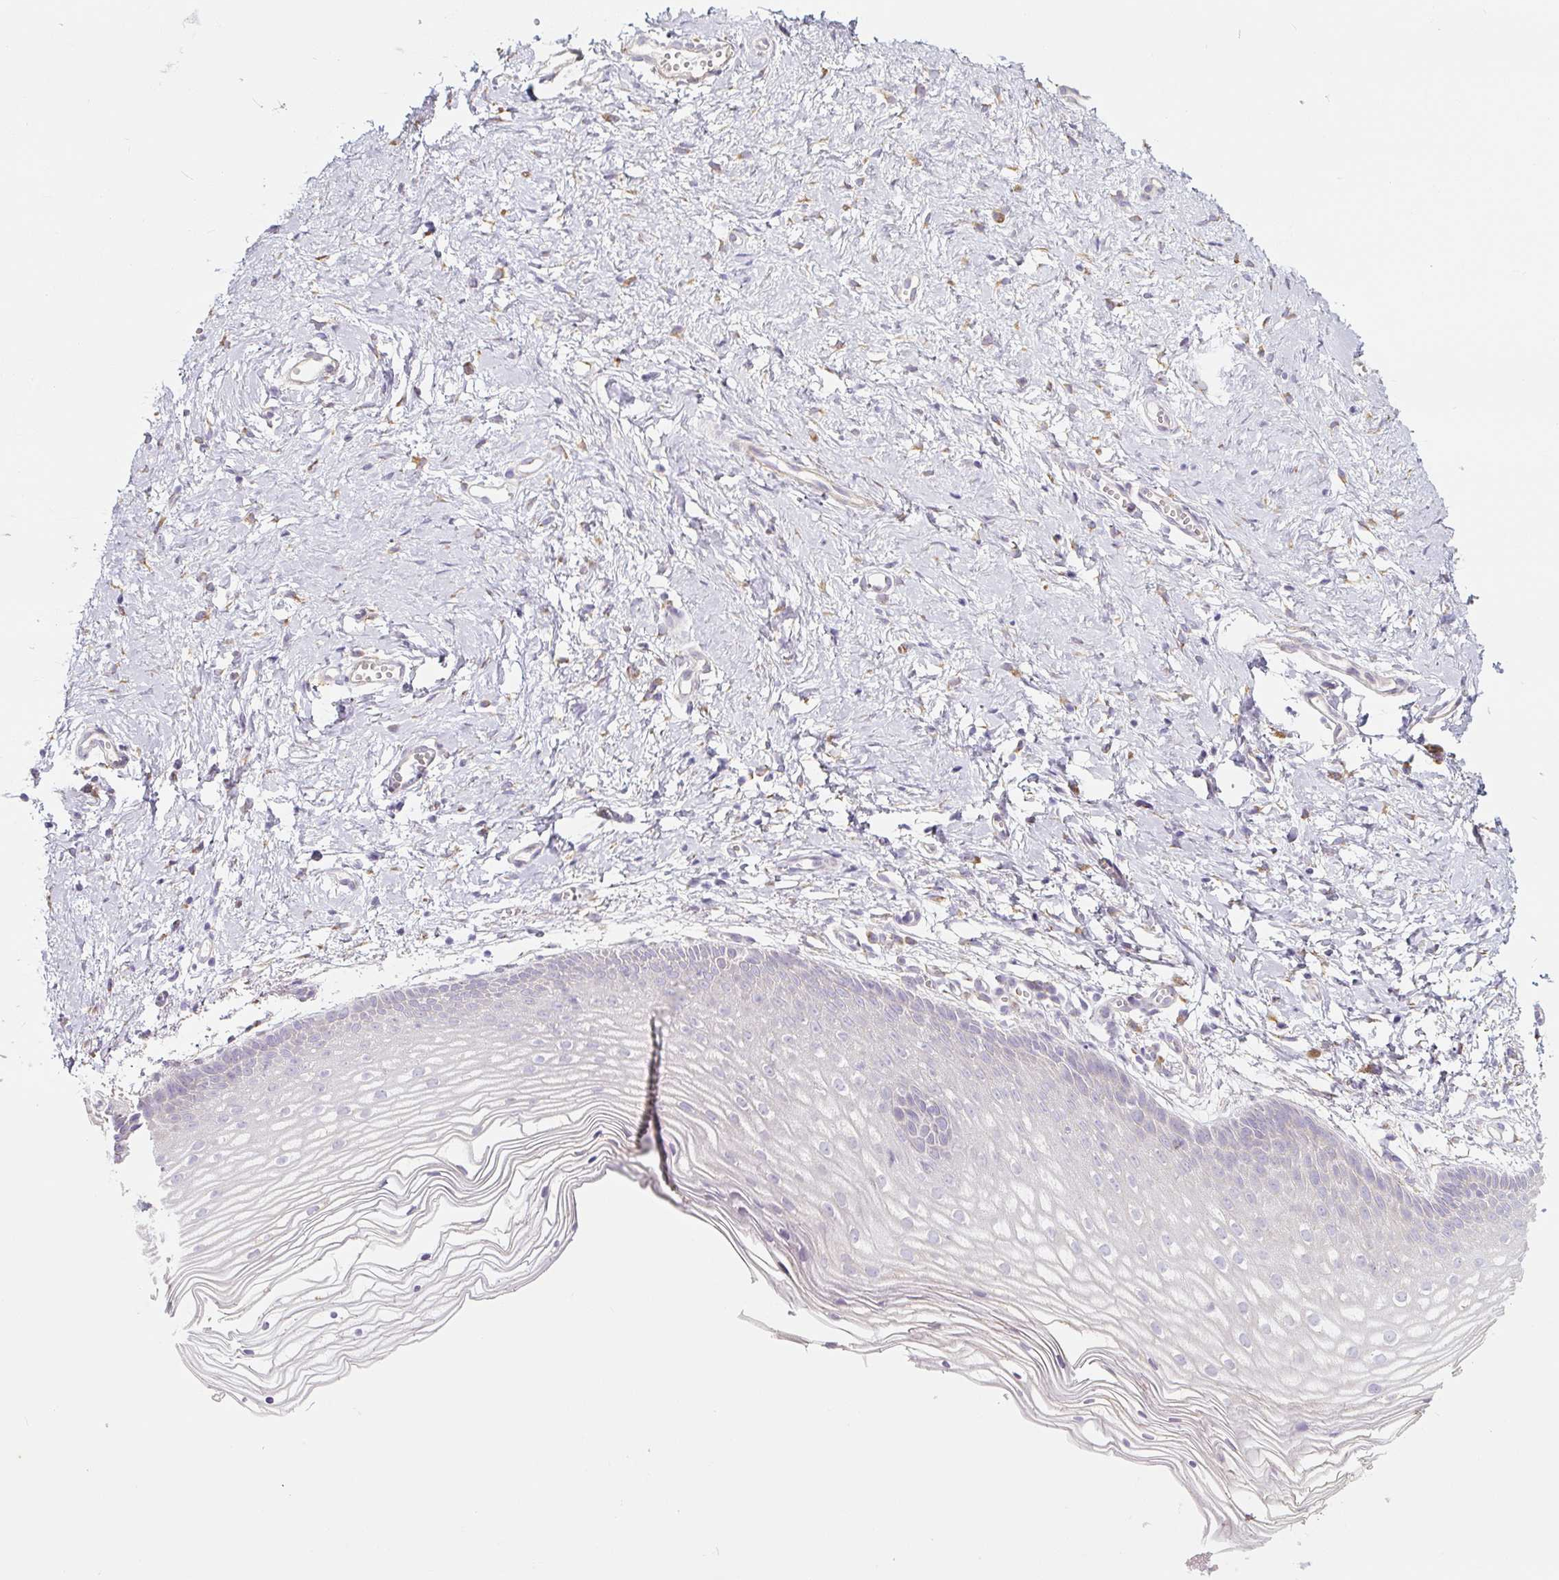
{"staining": {"intensity": "negative", "quantity": "none", "location": "none"}, "tissue": "vagina", "cell_type": "Squamous epithelial cells", "image_type": "normal", "snomed": [{"axis": "morphology", "description": "Normal tissue, NOS"}, {"axis": "topography", "description": "Vagina"}], "caption": "Immunohistochemical staining of benign vagina demonstrates no significant expression in squamous epithelial cells. (Stains: DAB (3,3'-diaminobenzidine) IHC with hematoxylin counter stain, Microscopy: brightfield microscopy at high magnification).", "gene": "PWWP3B", "patient": {"sex": "female", "age": 56}}